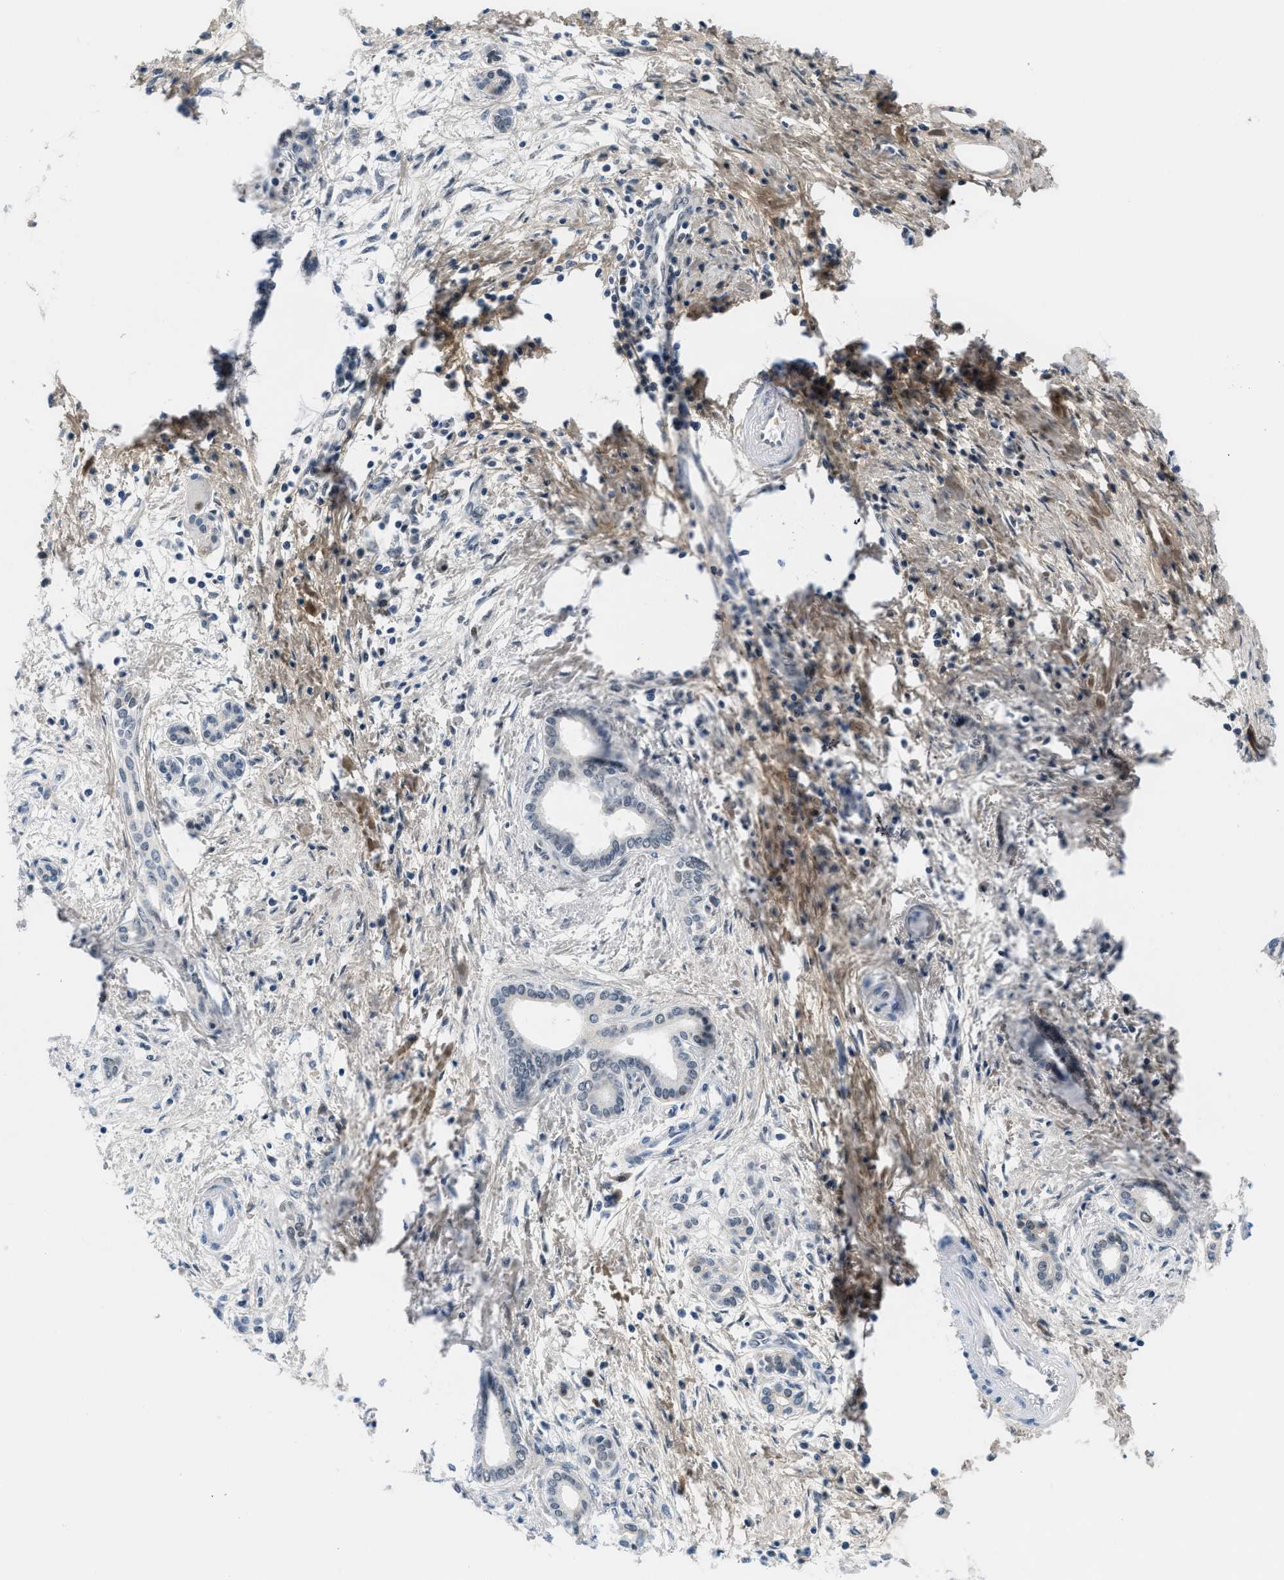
{"staining": {"intensity": "negative", "quantity": "none", "location": "none"}, "tissue": "pancreatic cancer", "cell_type": "Tumor cells", "image_type": "cancer", "snomed": [{"axis": "morphology", "description": "Adenocarcinoma, NOS"}, {"axis": "topography", "description": "Pancreas"}], "caption": "An immunohistochemistry (IHC) micrograph of pancreatic adenocarcinoma is shown. There is no staining in tumor cells of pancreatic adenocarcinoma.", "gene": "SMARCAD1", "patient": {"sex": "female", "age": 70}}